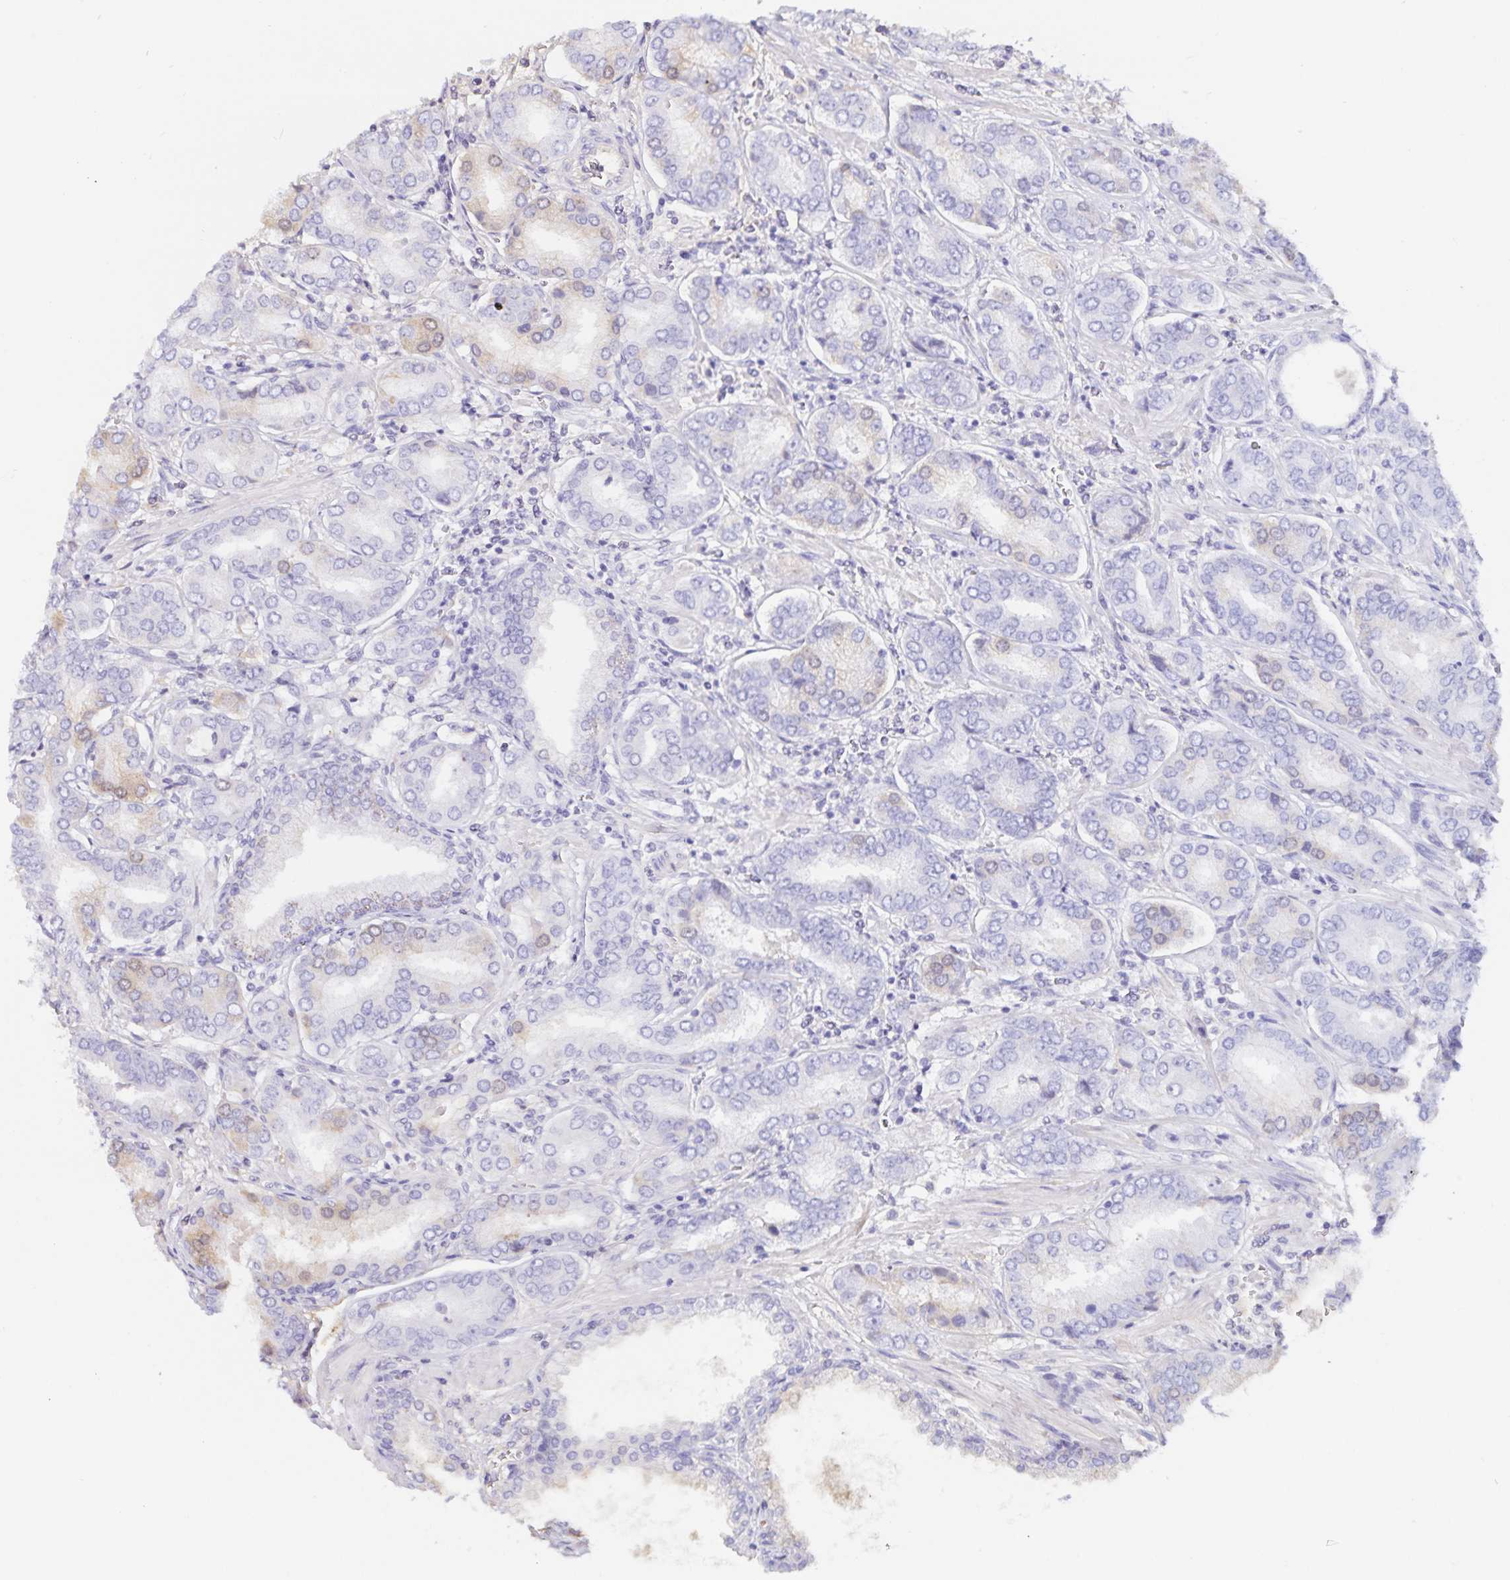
{"staining": {"intensity": "negative", "quantity": "none", "location": "none"}, "tissue": "prostate cancer", "cell_type": "Tumor cells", "image_type": "cancer", "snomed": [{"axis": "morphology", "description": "Adenocarcinoma, High grade"}, {"axis": "topography", "description": "Prostate"}], "caption": "This is an immunohistochemistry (IHC) image of adenocarcinoma (high-grade) (prostate). There is no positivity in tumor cells.", "gene": "FGG", "patient": {"sex": "male", "age": 72}}